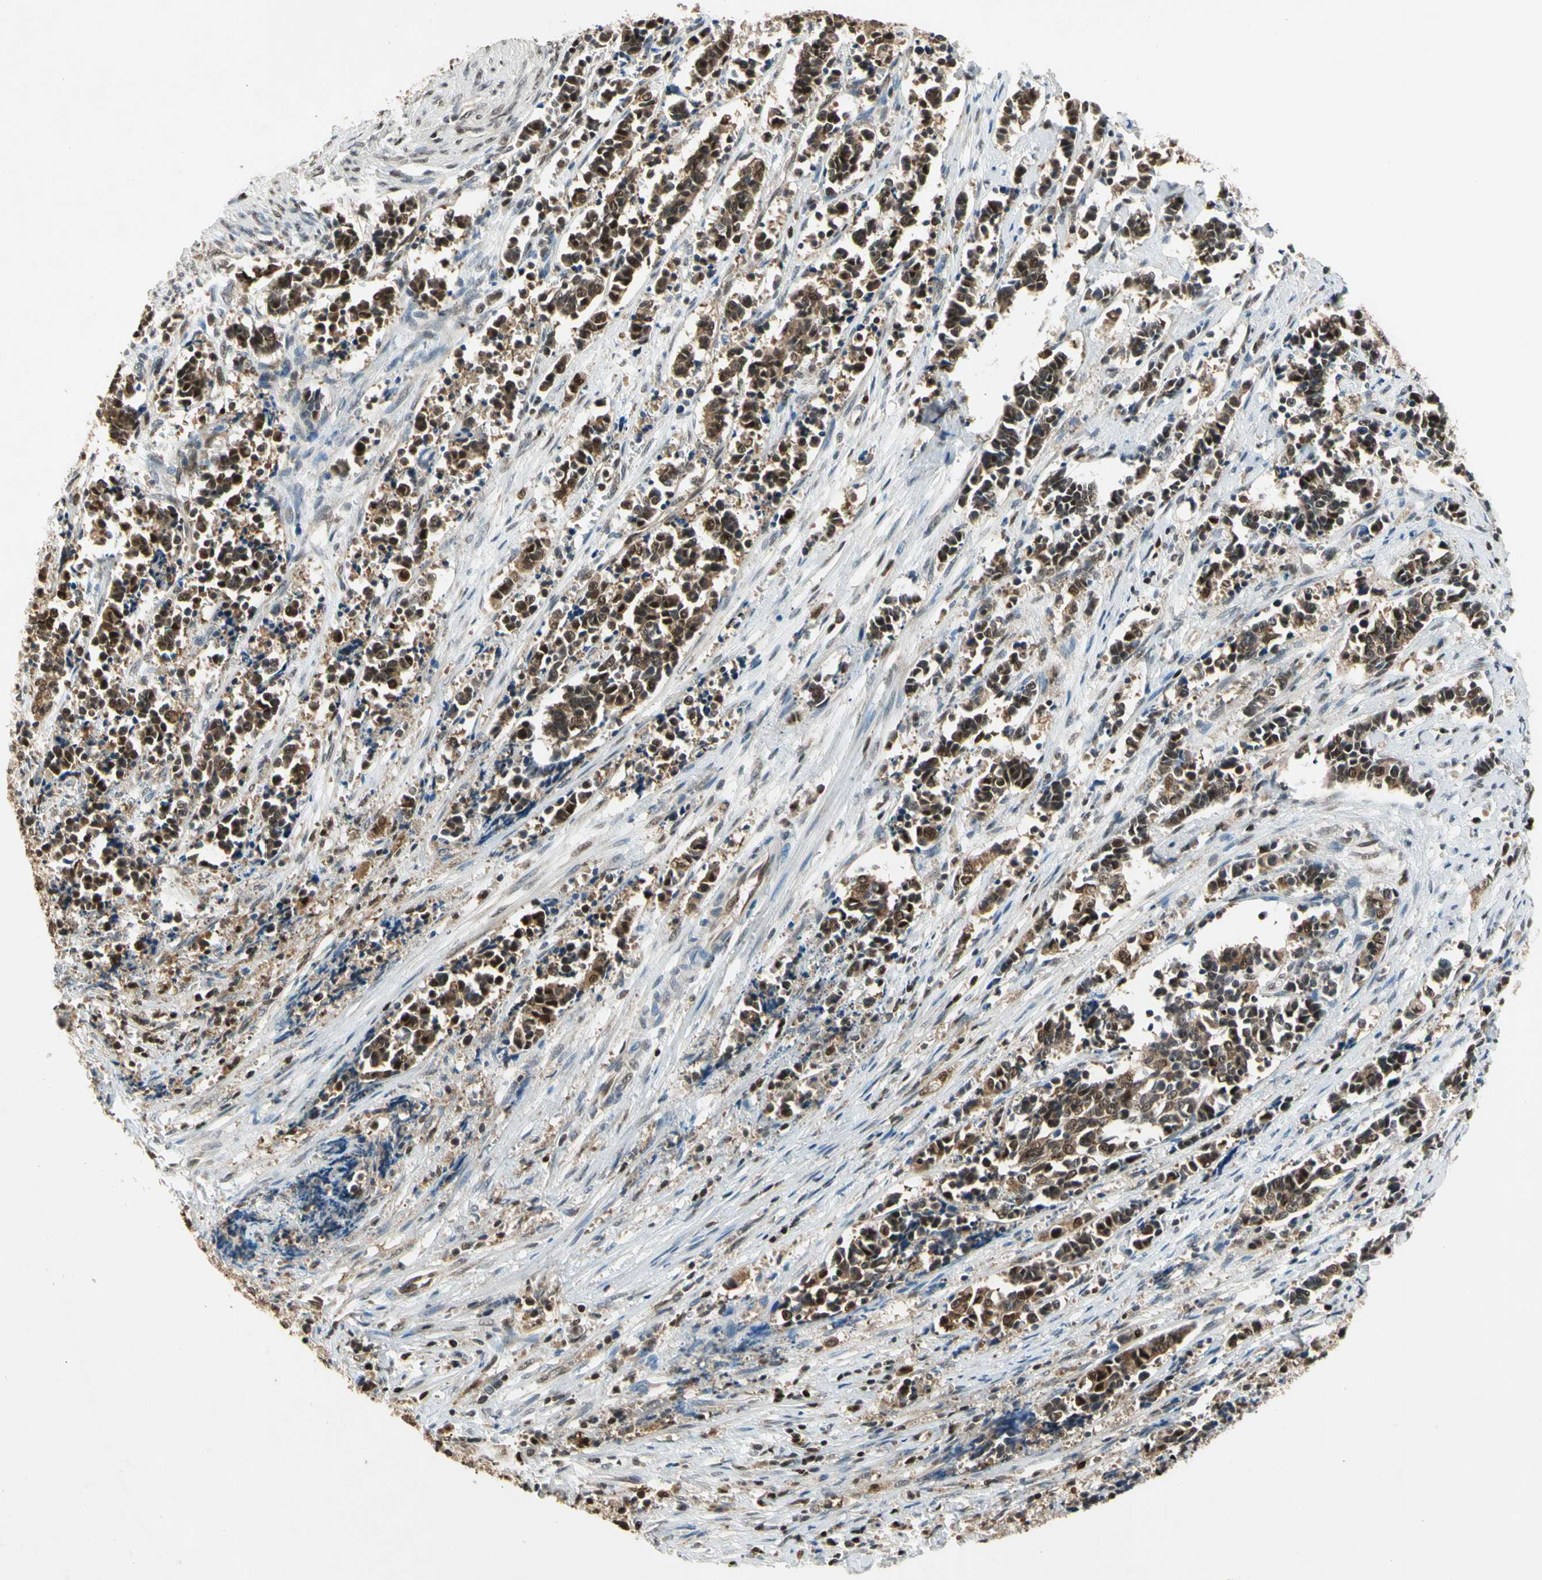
{"staining": {"intensity": "moderate", "quantity": ">75%", "location": "cytoplasmic/membranous,nuclear"}, "tissue": "cervical cancer", "cell_type": "Tumor cells", "image_type": "cancer", "snomed": [{"axis": "morphology", "description": "Squamous cell carcinoma, NOS"}, {"axis": "topography", "description": "Cervix"}], "caption": "Cervical cancer stained with a protein marker demonstrates moderate staining in tumor cells.", "gene": "GSR", "patient": {"sex": "female", "age": 35}}